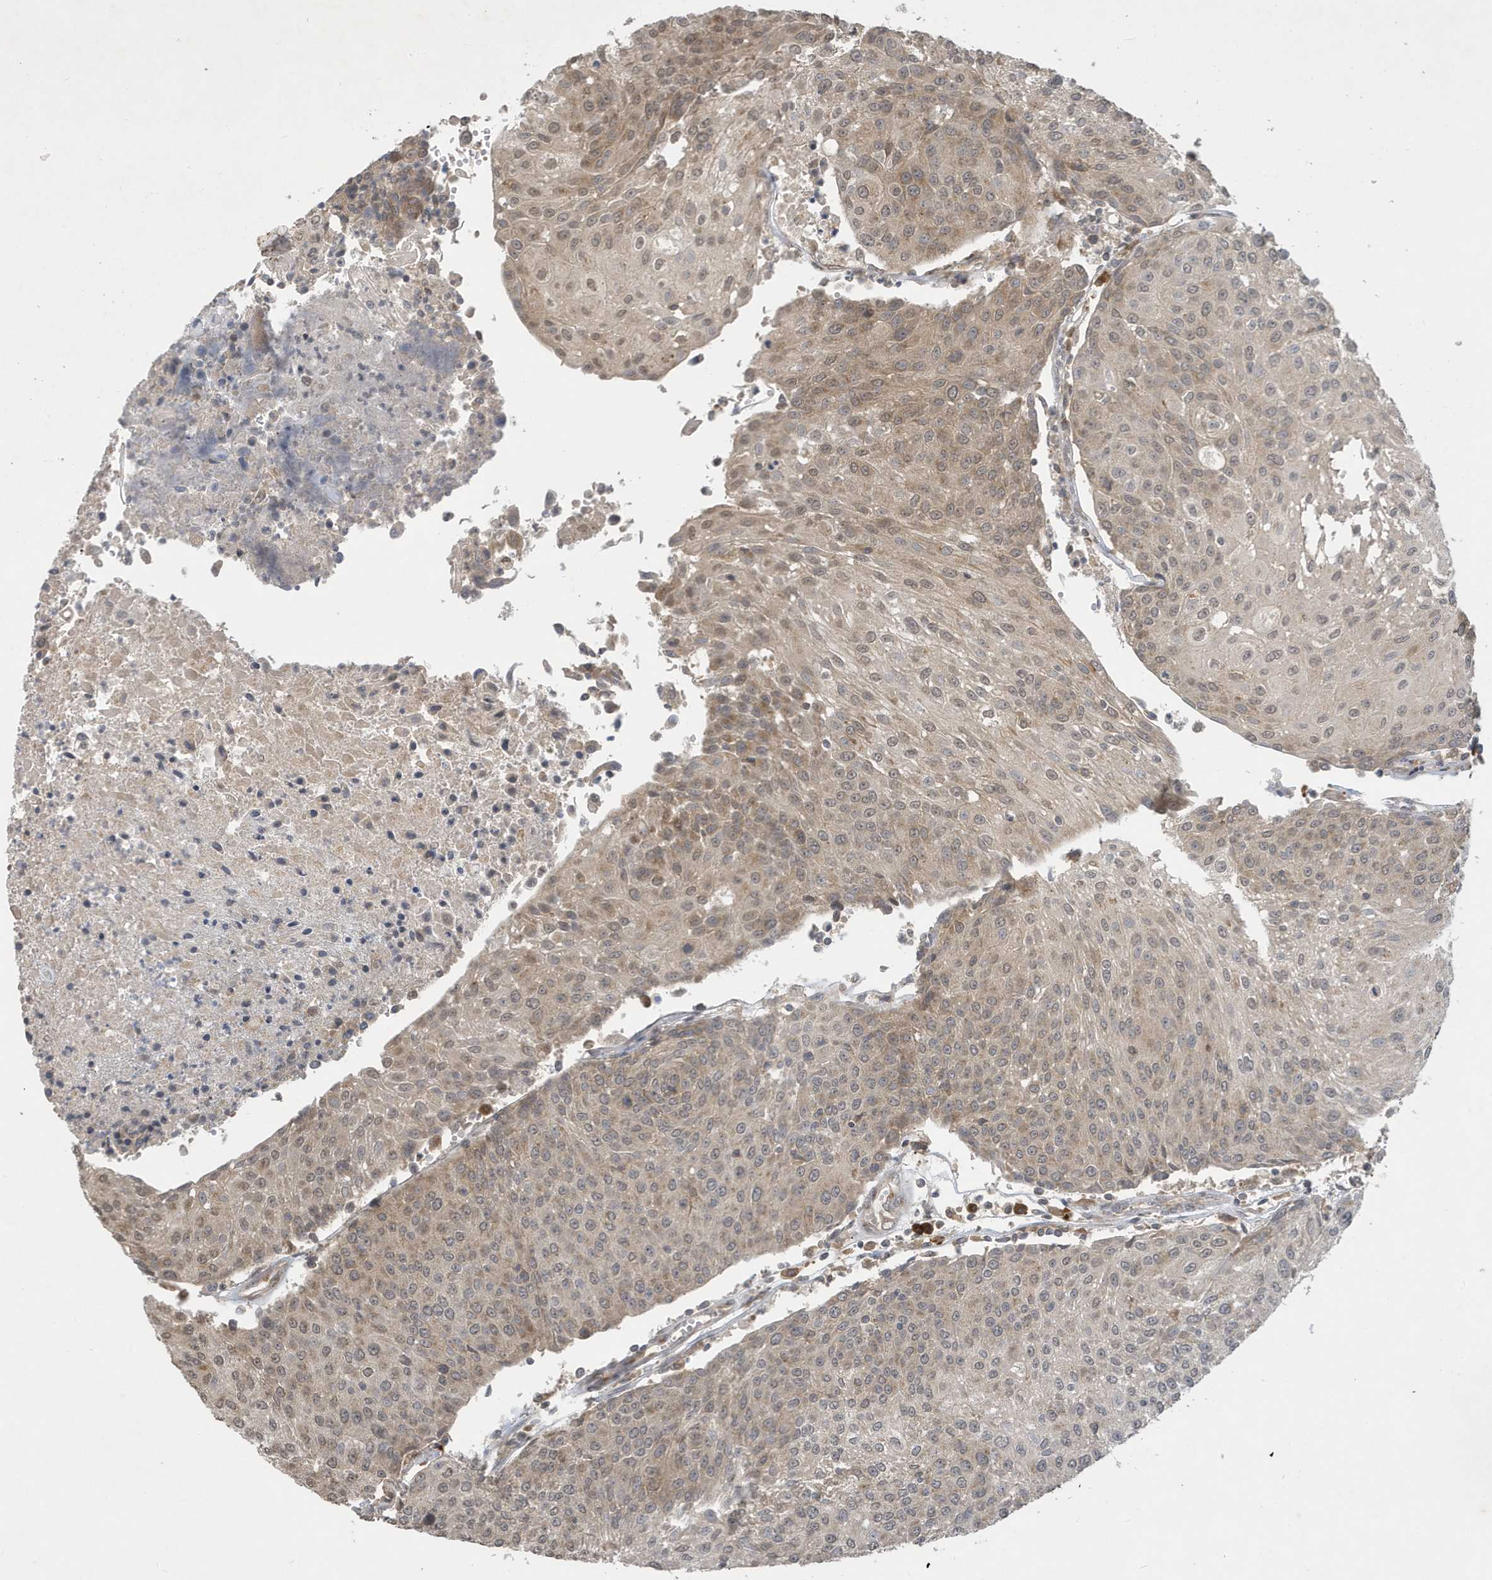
{"staining": {"intensity": "weak", "quantity": ">75%", "location": "cytoplasmic/membranous,nuclear"}, "tissue": "urothelial cancer", "cell_type": "Tumor cells", "image_type": "cancer", "snomed": [{"axis": "morphology", "description": "Urothelial carcinoma, High grade"}, {"axis": "topography", "description": "Urinary bladder"}], "caption": "Weak cytoplasmic/membranous and nuclear expression is present in approximately >75% of tumor cells in high-grade urothelial carcinoma.", "gene": "STX10", "patient": {"sex": "female", "age": 85}}